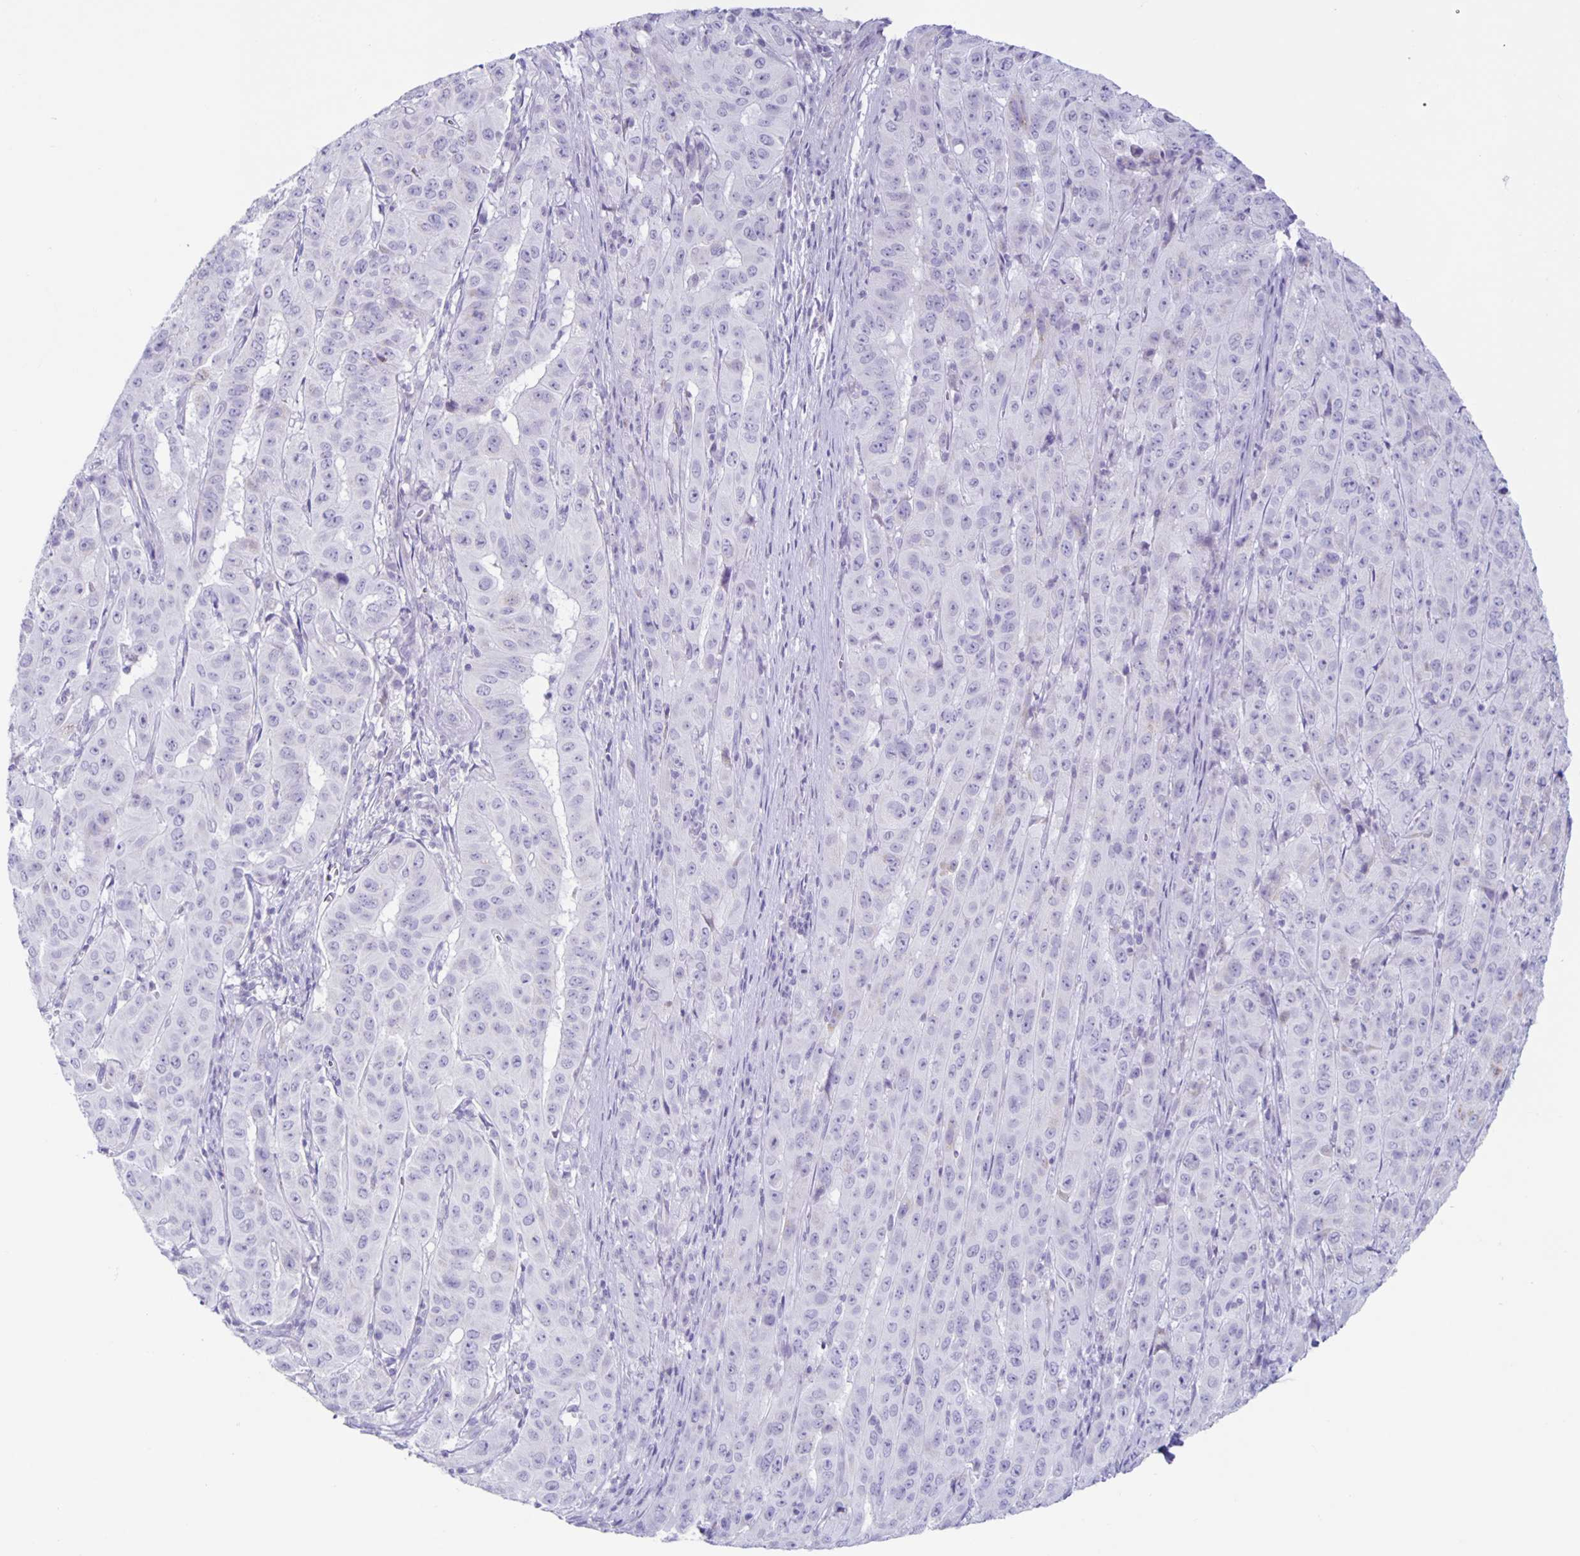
{"staining": {"intensity": "negative", "quantity": "none", "location": "none"}, "tissue": "pancreatic cancer", "cell_type": "Tumor cells", "image_type": "cancer", "snomed": [{"axis": "morphology", "description": "Adenocarcinoma, NOS"}, {"axis": "topography", "description": "Pancreas"}], "caption": "Tumor cells show no significant protein staining in pancreatic cancer.", "gene": "CT45A5", "patient": {"sex": "male", "age": 63}}